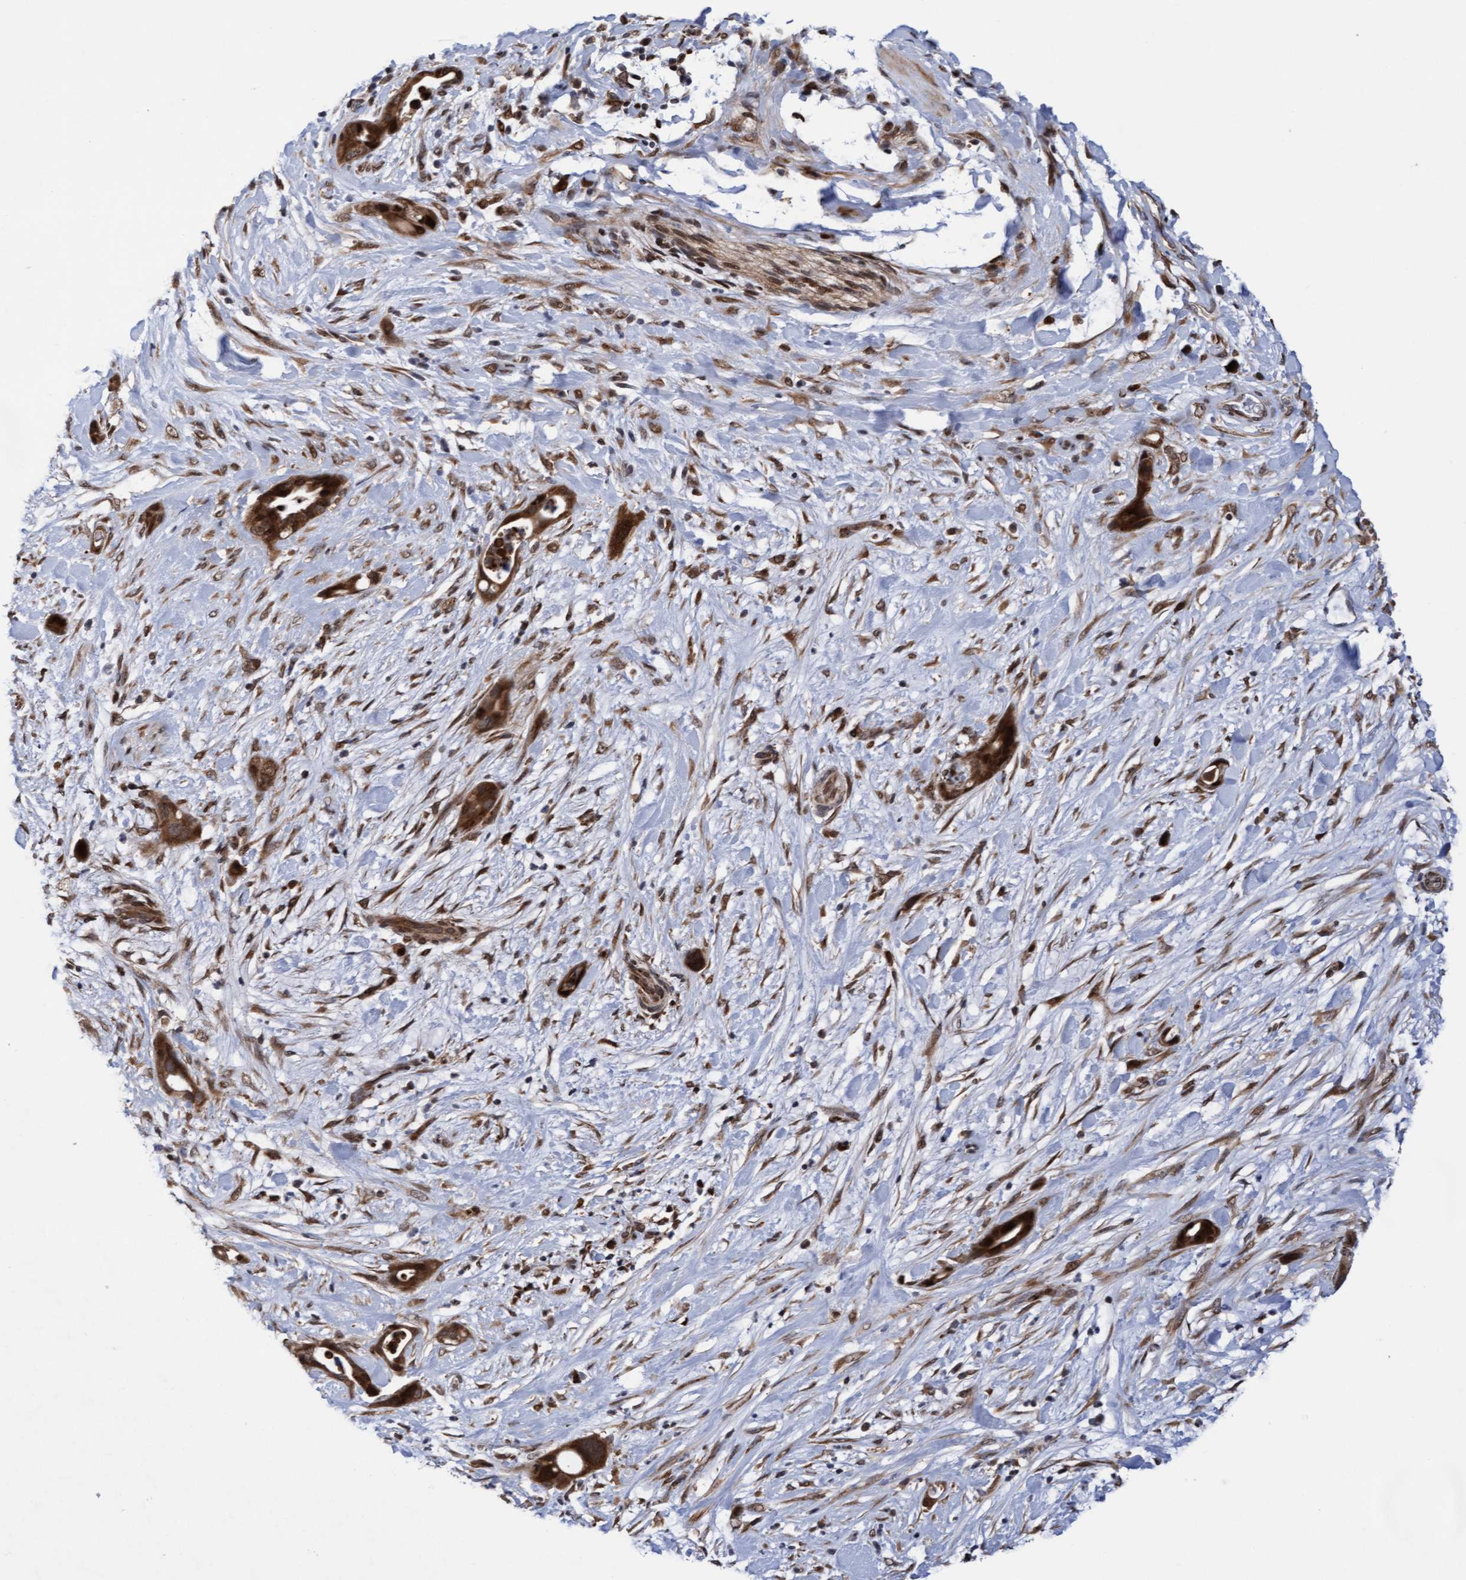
{"staining": {"intensity": "strong", "quantity": ">75%", "location": "cytoplasmic/membranous,nuclear"}, "tissue": "pancreatic cancer", "cell_type": "Tumor cells", "image_type": "cancer", "snomed": [{"axis": "morphology", "description": "Adenocarcinoma, NOS"}, {"axis": "topography", "description": "Pancreas"}], "caption": "Protein analysis of adenocarcinoma (pancreatic) tissue exhibits strong cytoplasmic/membranous and nuclear staining in approximately >75% of tumor cells.", "gene": "TANC2", "patient": {"sex": "male", "age": 59}}